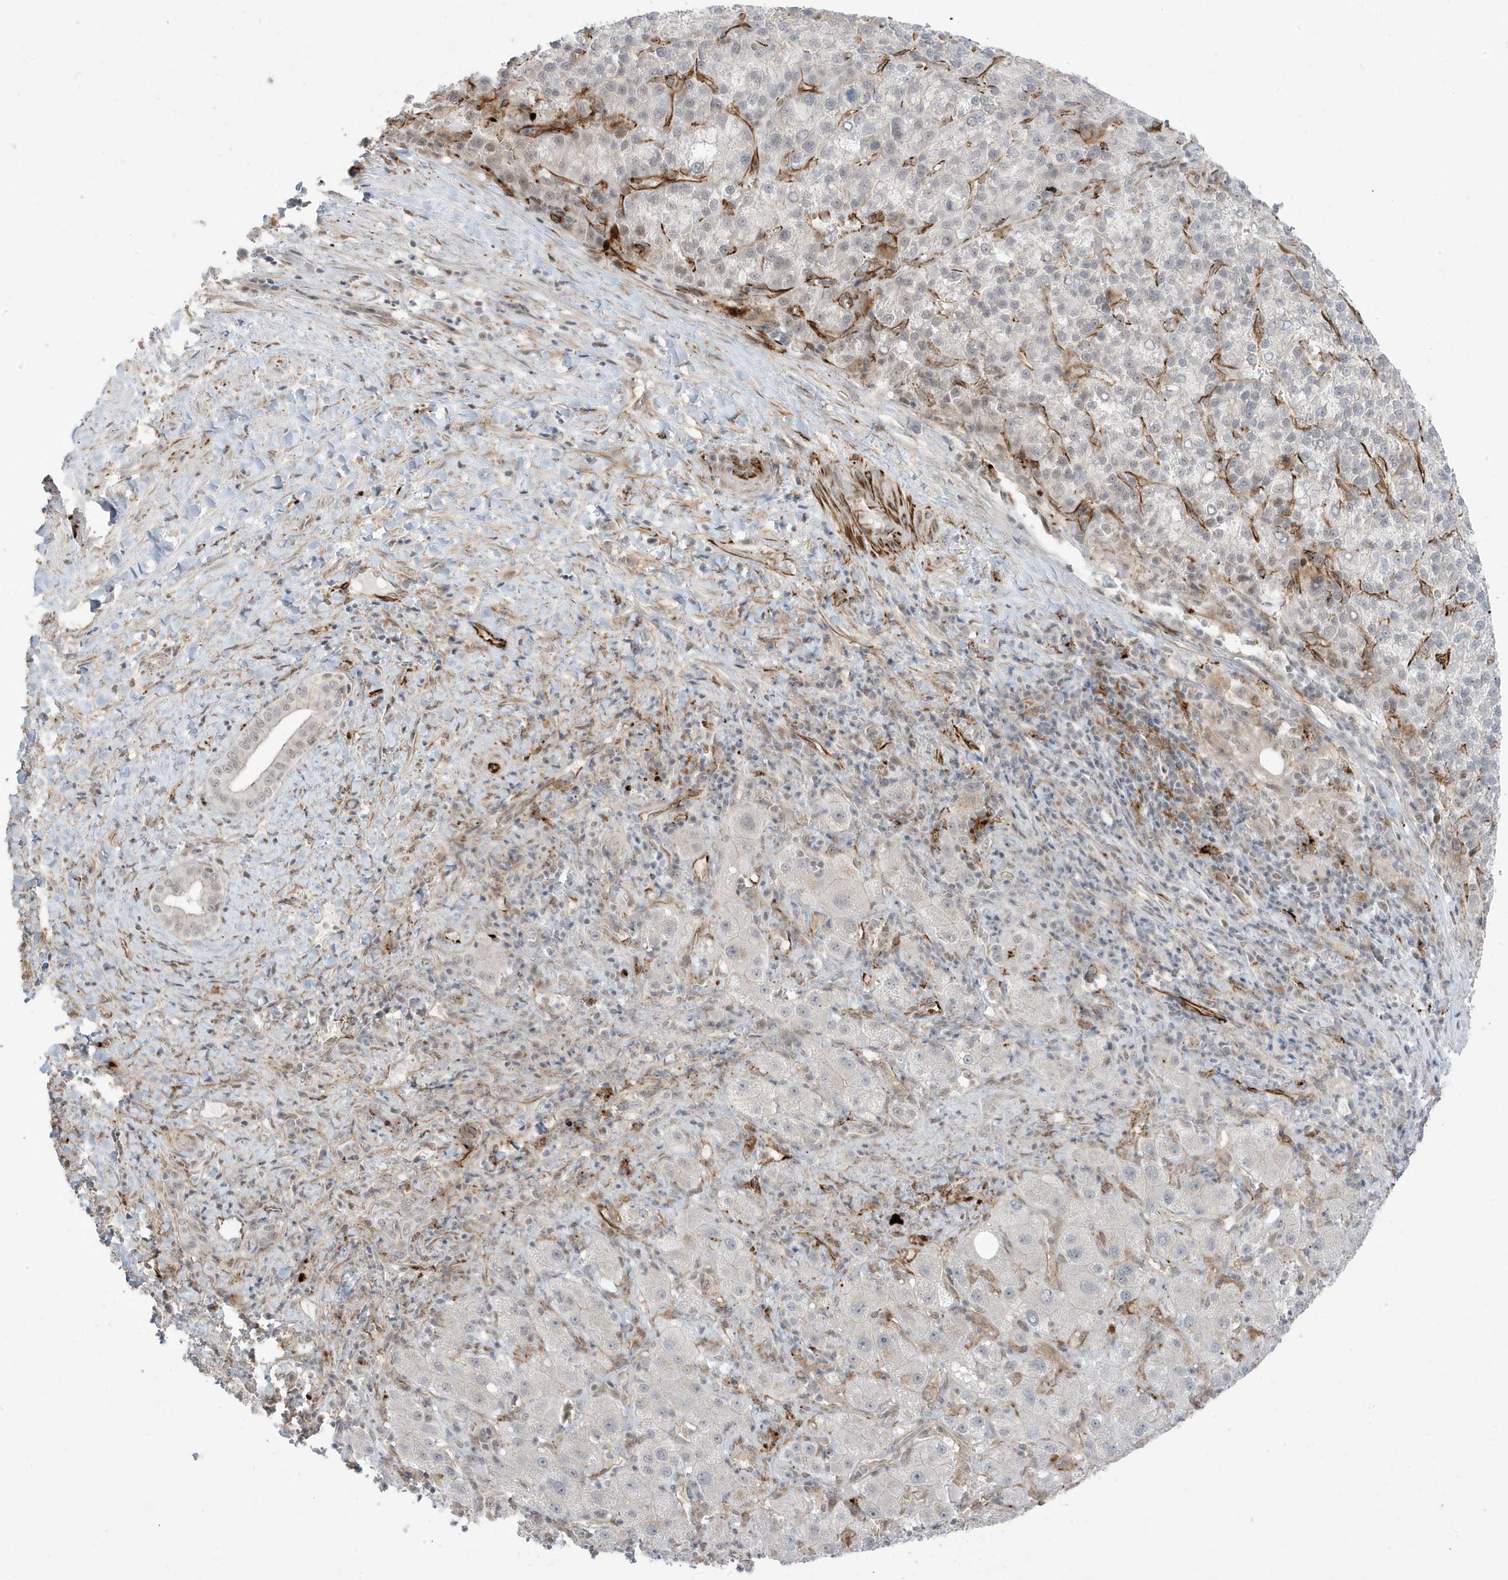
{"staining": {"intensity": "negative", "quantity": "none", "location": "none"}, "tissue": "liver cancer", "cell_type": "Tumor cells", "image_type": "cancer", "snomed": [{"axis": "morphology", "description": "Carcinoma, Hepatocellular, NOS"}, {"axis": "topography", "description": "Liver"}], "caption": "Micrograph shows no protein positivity in tumor cells of liver hepatocellular carcinoma tissue.", "gene": "ADAMTSL3", "patient": {"sex": "female", "age": 58}}